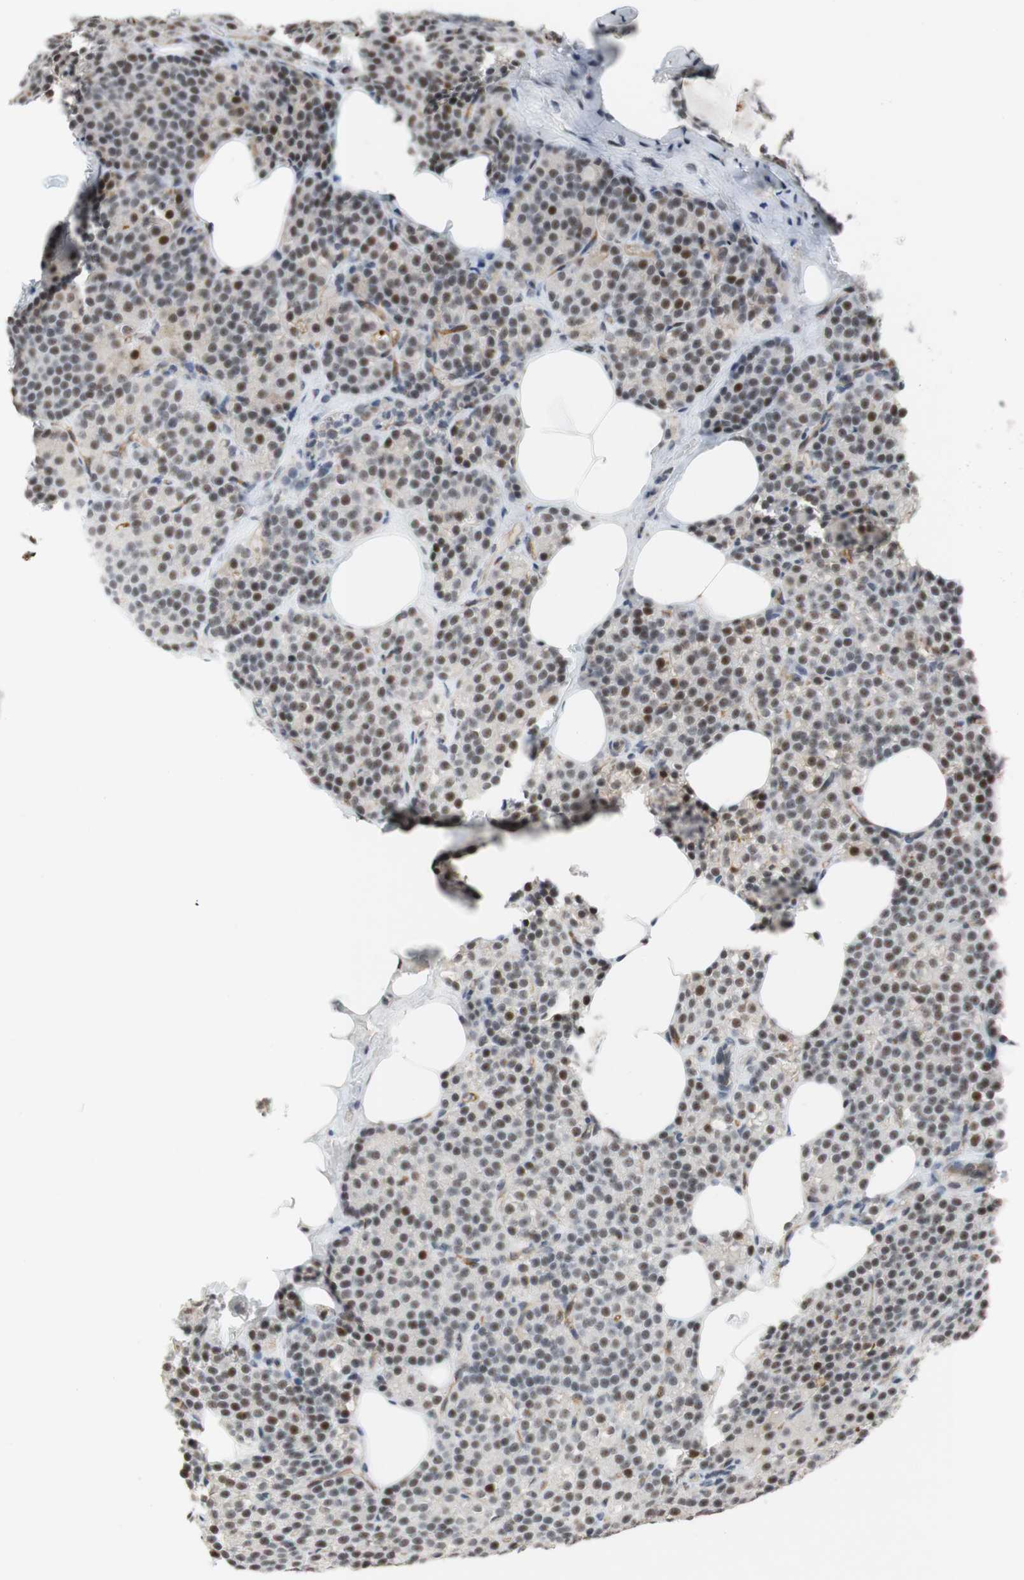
{"staining": {"intensity": "moderate", "quantity": "25%-75%", "location": "nuclear"}, "tissue": "parathyroid gland", "cell_type": "Glandular cells", "image_type": "normal", "snomed": [{"axis": "morphology", "description": "Normal tissue, NOS"}, {"axis": "topography", "description": "Parathyroid gland"}], "caption": "Human parathyroid gland stained with a brown dye shows moderate nuclear positive expression in approximately 25%-75% of glandular cells.", "gene": "SAP18", "patient": {"sex": "female", "age": 57}}